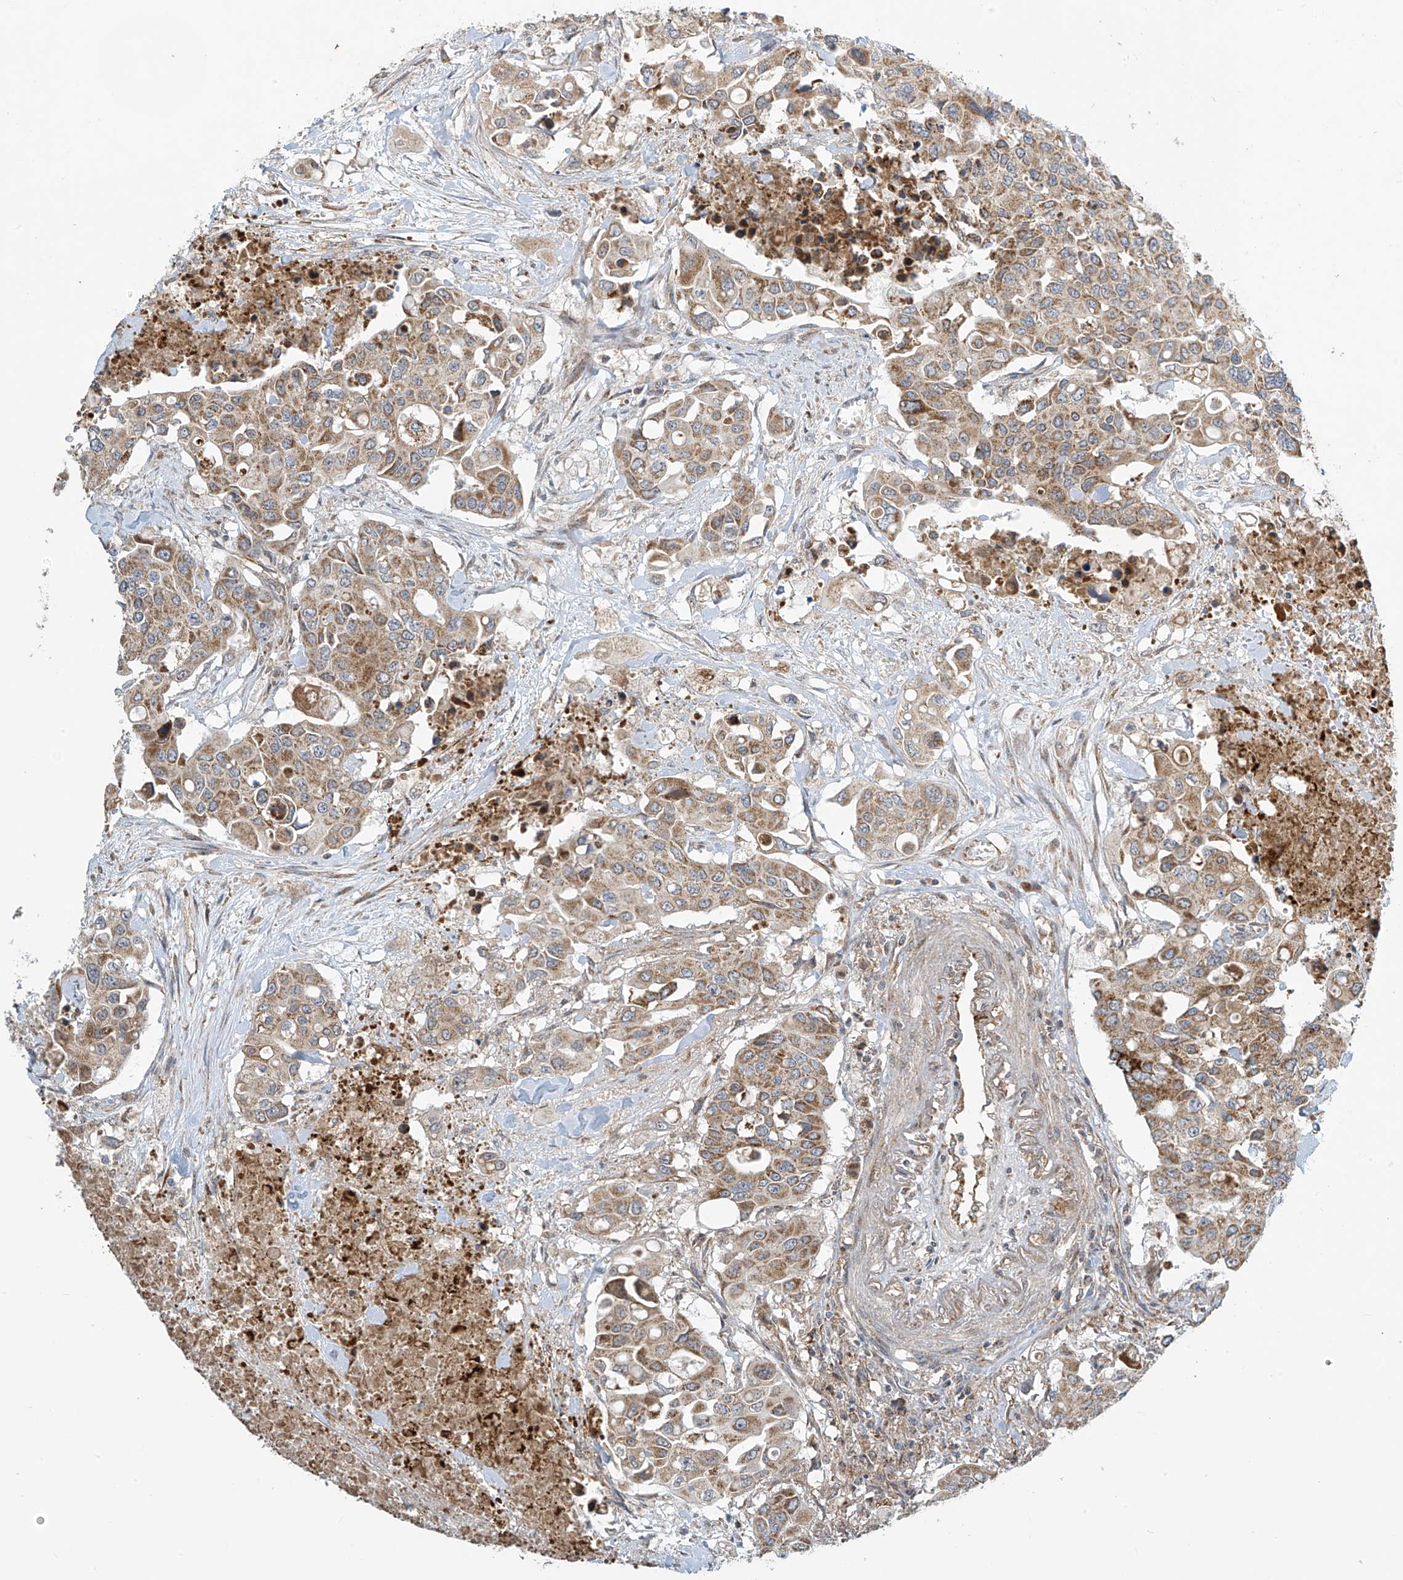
{"staining": {"intensity": "moderate", "quantity": ">75%", "location": "cytoplasmic/membranous"}, "tissue": "colorectal cancer", "cell_type": "Tumor cells", "image_type": "cancer", "snomed": [{"axis": "morphology", "description": "Adenocarcinoma, NOS"}, {"axis": "topography", "description": "Colon"}], "caption": "A high-resolution image shows immunohistochemistry staining of adenocarcinoma (colorectal), which exhibits moderate cytoplasmic/membranous positivity in approximately >75% of tumor cells.", "gene": "METTL6", "patient": {"sex": "male", "age": 77}}